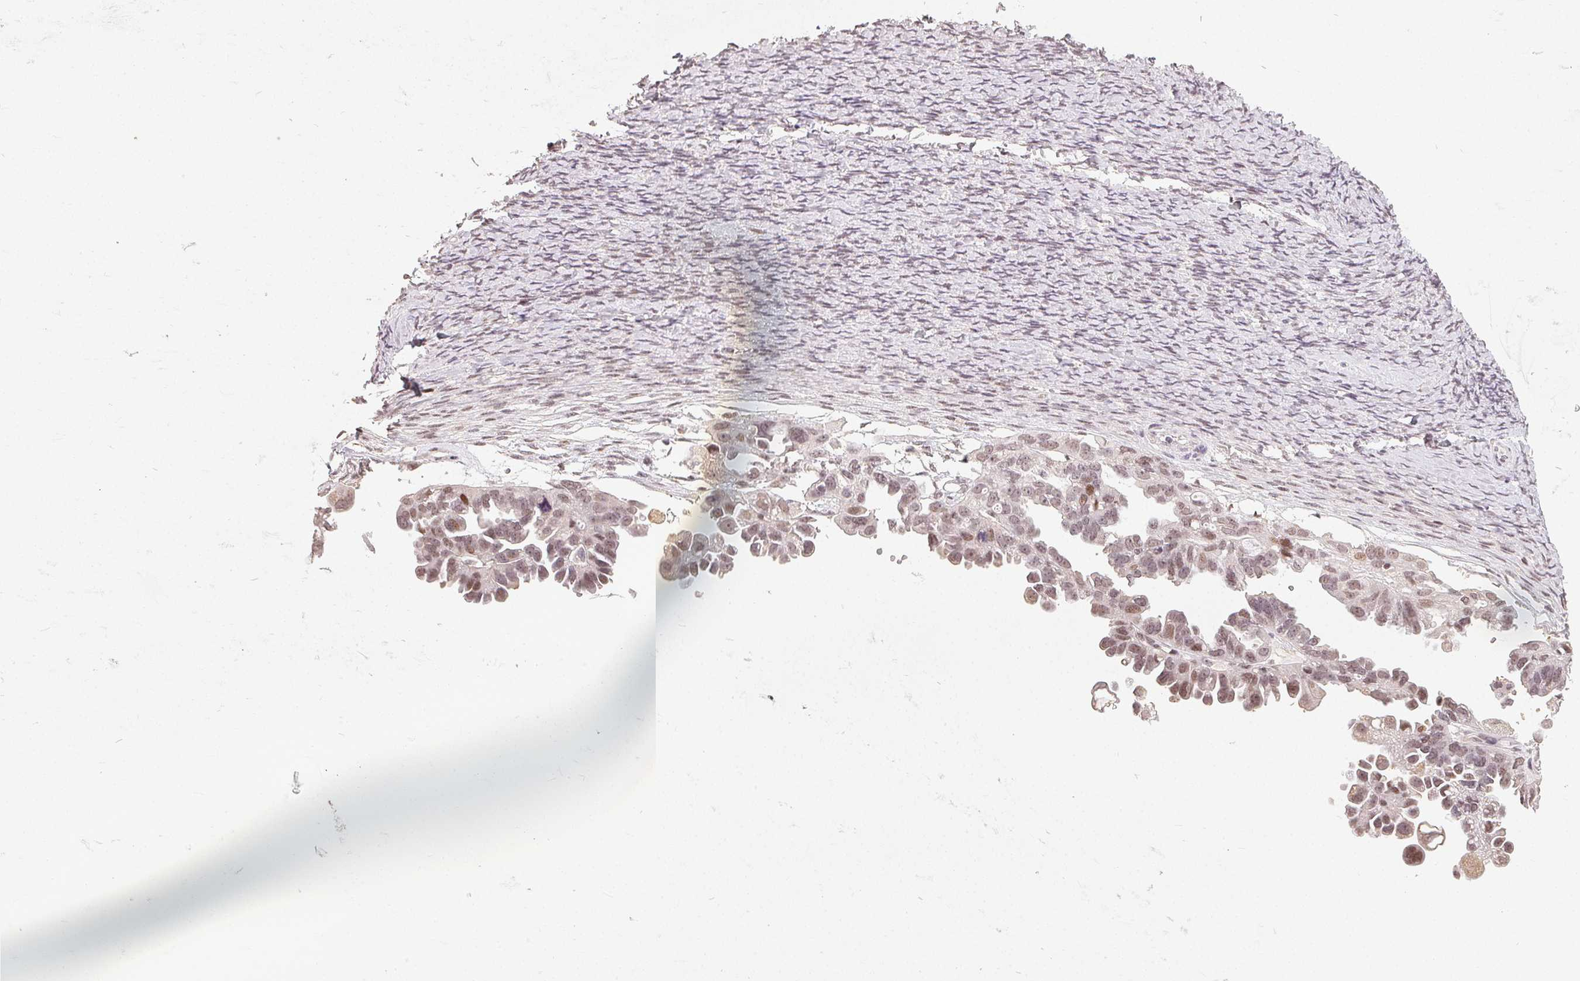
{"staining": {"intensity": "weak", "quantity": ">75%", "location": "nuclear"}, "tissue": "ovarian cancer", "cell_type": "Tumor cells", "image_type": "cancer", "snomed": [{"axis": "morphology", "description": "Cystadenocarcinoma, serous, NOS"}, {"axis": "topography", "description": "Ovary"}], "caption": "The histopathology image demonstrates staining of ovarian cancer (serous cystadenocarcinoma), revealing weak nuclear protein expression (brown color) within tumor cells. The staining was performed using DAB, with brown indicating positive protein expression. Nuclei are stained blue with hematoxylin.", "gene": "CCDC138", "patient": {"sex": "female", "age": 53}}